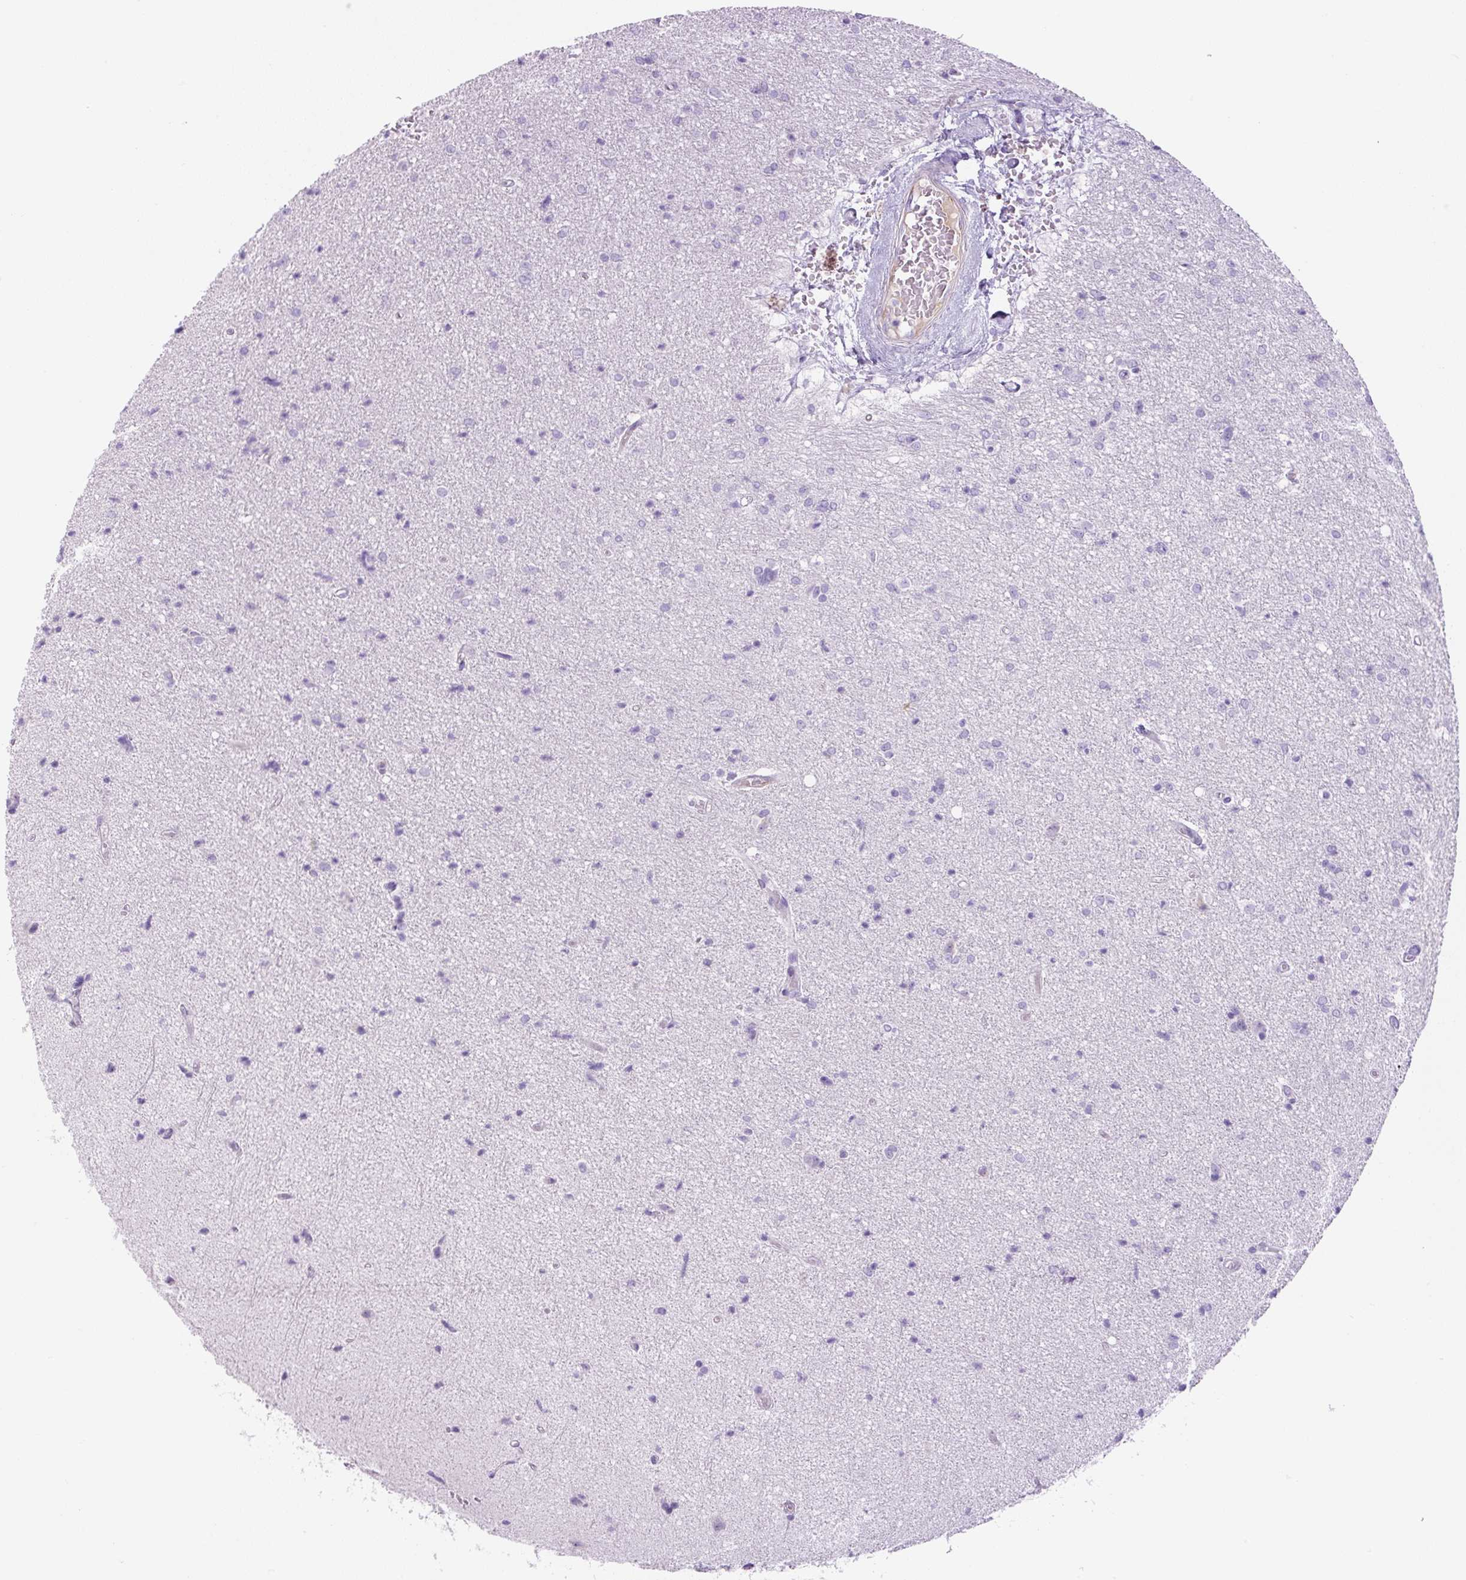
{"staining": {"intensity": "negative", "quantity": "none", "location": "none"}, "tissue": "glioma", "cell_type": "Tumor cells", "image_type": "cancer", "snomed": [{"axis": "morphology", "description": "Glioma, malignant, Low grade"}, {"axis": "topography", "description": "Brain"}], "caption": "A photomicrograph of human malignant low-grade glioma is negative for staining in tumor cells. (DAB immunohistochemistry visualized using brightfield microscopy, high magnification).", "gene": "RSPO4", "patient": {"sex": "male", "age": 26}}